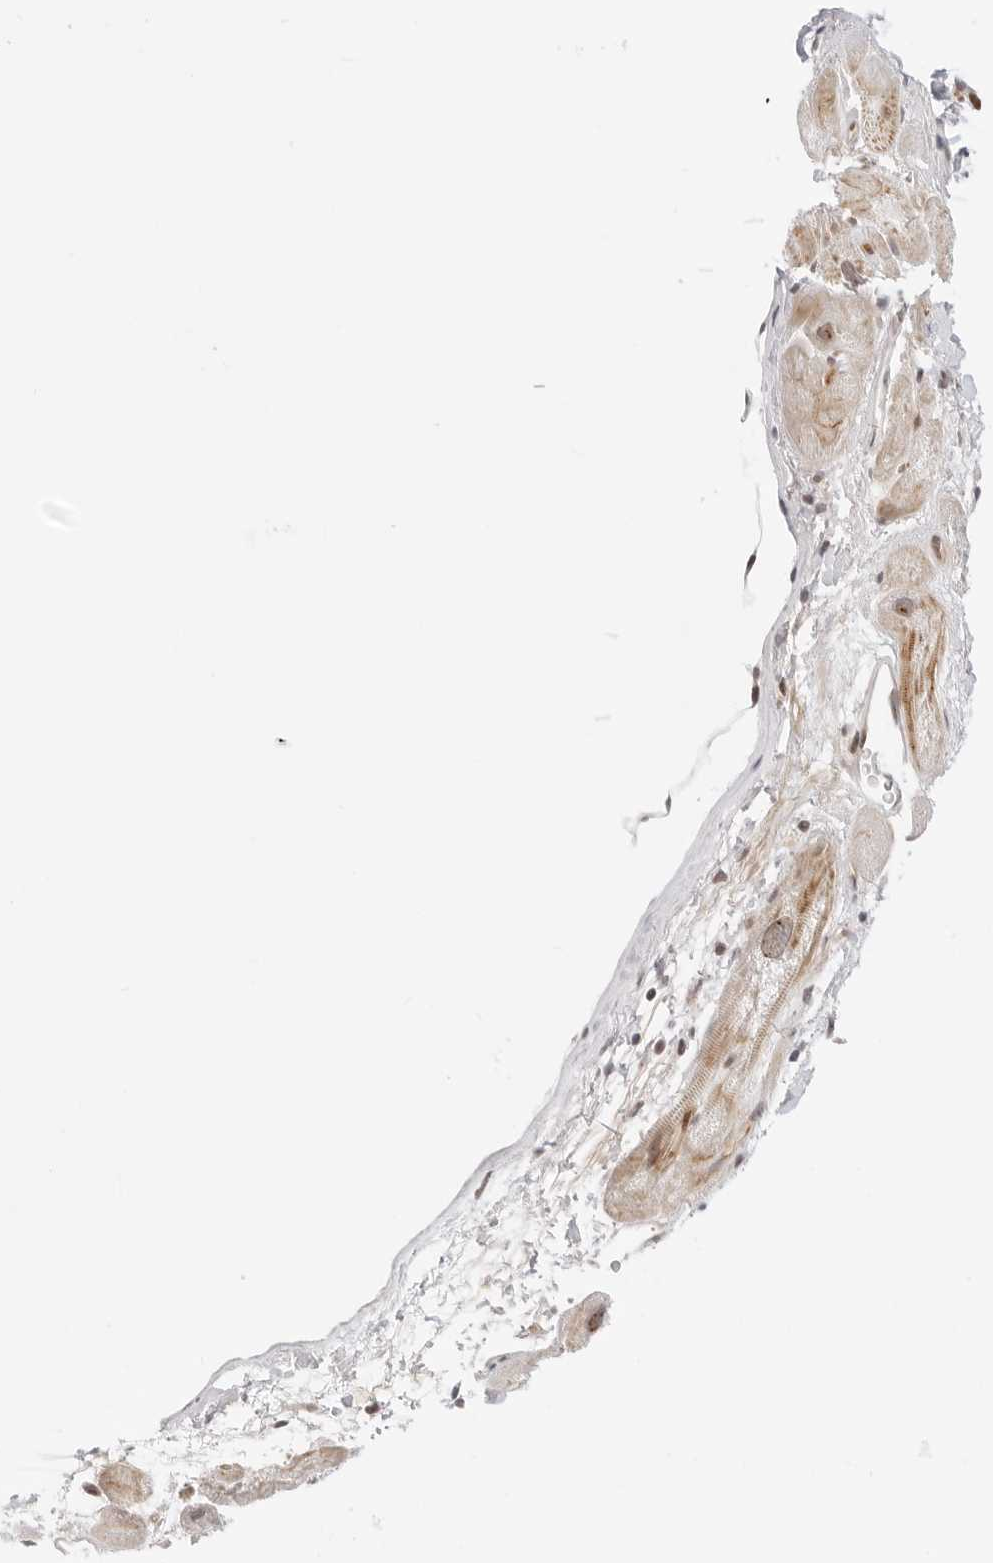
{"staining": {"intensity": "moderate", "quantity": ">75%", "location": "cytoplasmic/membranous"}, "tissue": "heart muscle", "cell_type": "Cardiomyocytes", "image_type": "normal", "snomed": [{"axis": "morphology", "description": "Normal tissue, NOS"}, {"axis": "topography", "description": "Heart"}], "caption": "Immunohistochemistry micrograph of benign heart muscle: heart muscle stained using immunohistochemistry (IHC) reveals medium levels of moderate protein expression localized specifically in the cytoplasmic/membranous of cardiomyocytes, appearing as a cytoplasmic/membranous brown color.", "gene": "ZNF613", "patient": {"sex": "male", "age": 49}}